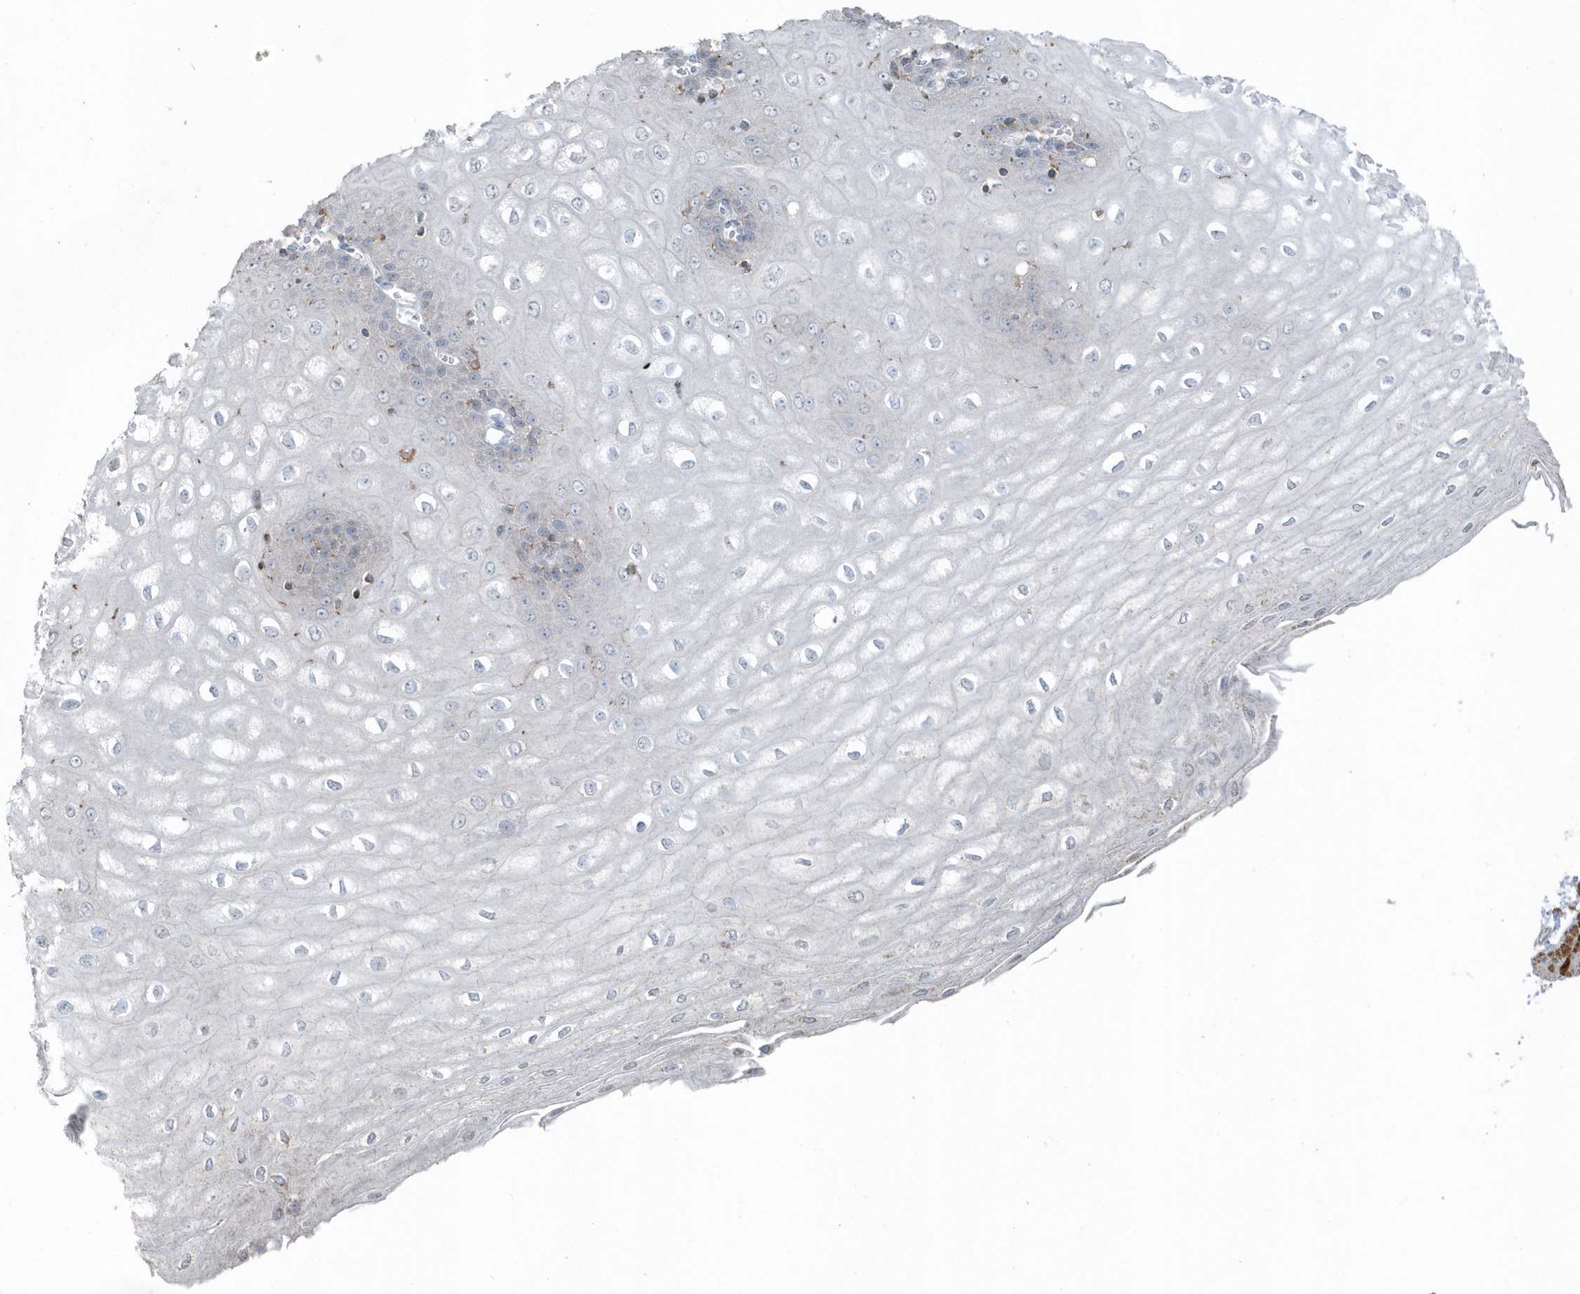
{"staining": {"intensity": "negative", "quantity": "none", "location": "none"}, "tissue": "esophagus", "cell_type": "Squamous epithelial cells", "image_type": "normal", "snomed": [{"axis": "morphology", "description": "Normal tissue, NOS"}, {"axis": "topography", "description": "Esophagus"}], "caption": "IHC image of unremarkable human esophagus stained for a protein (brown), which demonstrates no positivity in squamous epithelial cells.", "gene": "ACTC1", "patient": {"sex": "male", "age": 60}}